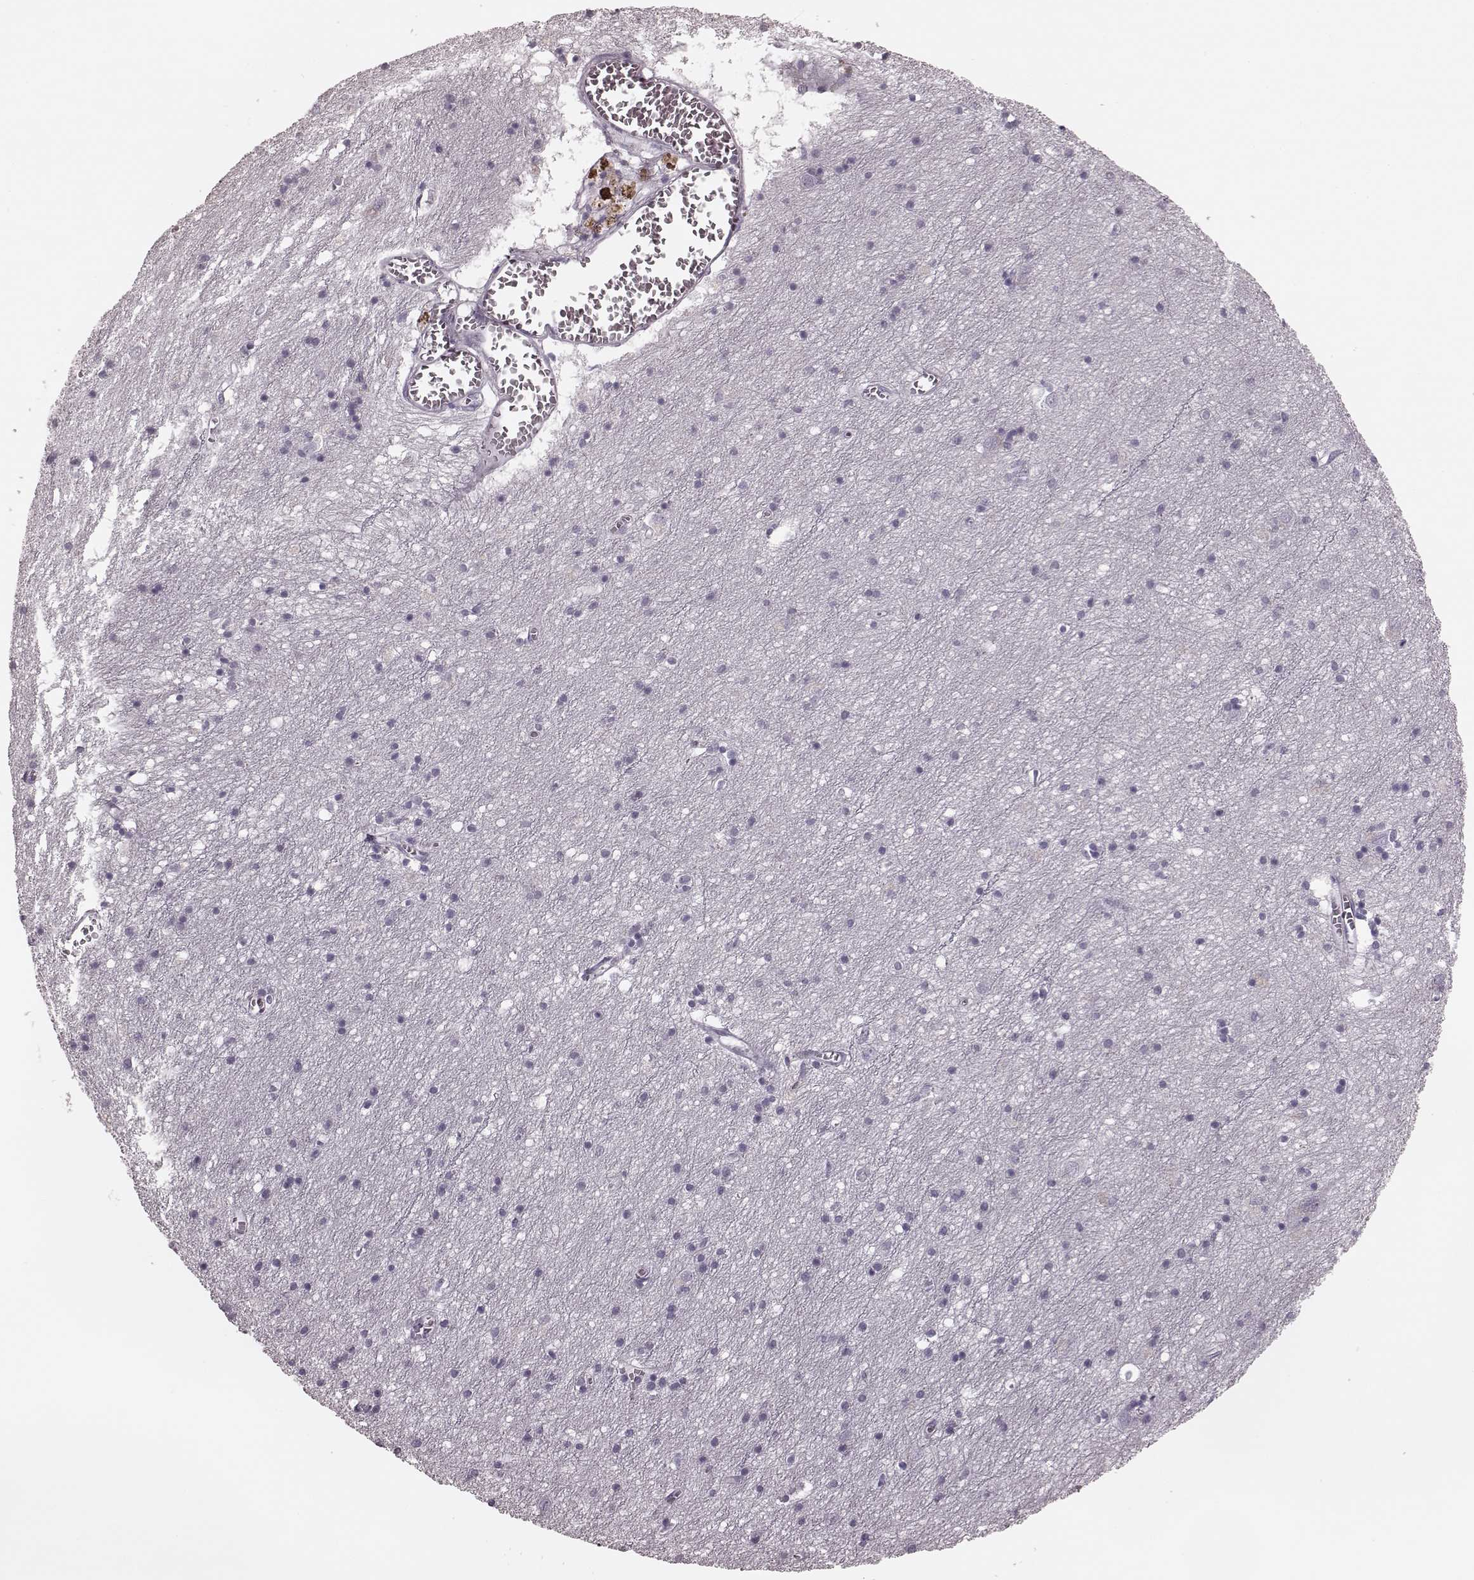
{"staining": {"intensity": "negative", "quantity": "none", "location": "none"}, "tissue": "cerebral cortex", "cell_type": "Endothelial cells", "image_type": "normal", "snomed": [{"axis": "morphology", "description": "Normal tissue, NOS"}, {"axis": "topography", "description": "Cerebral cortex"}], "caption": "Immunohistochemistry histopathology image of unremarkable cerebral cortex stained for a protein (brown), which shows no expression in endothelial cells.", "gene": "TRPM1", "patient": {"sex": "male", "age": 70}}